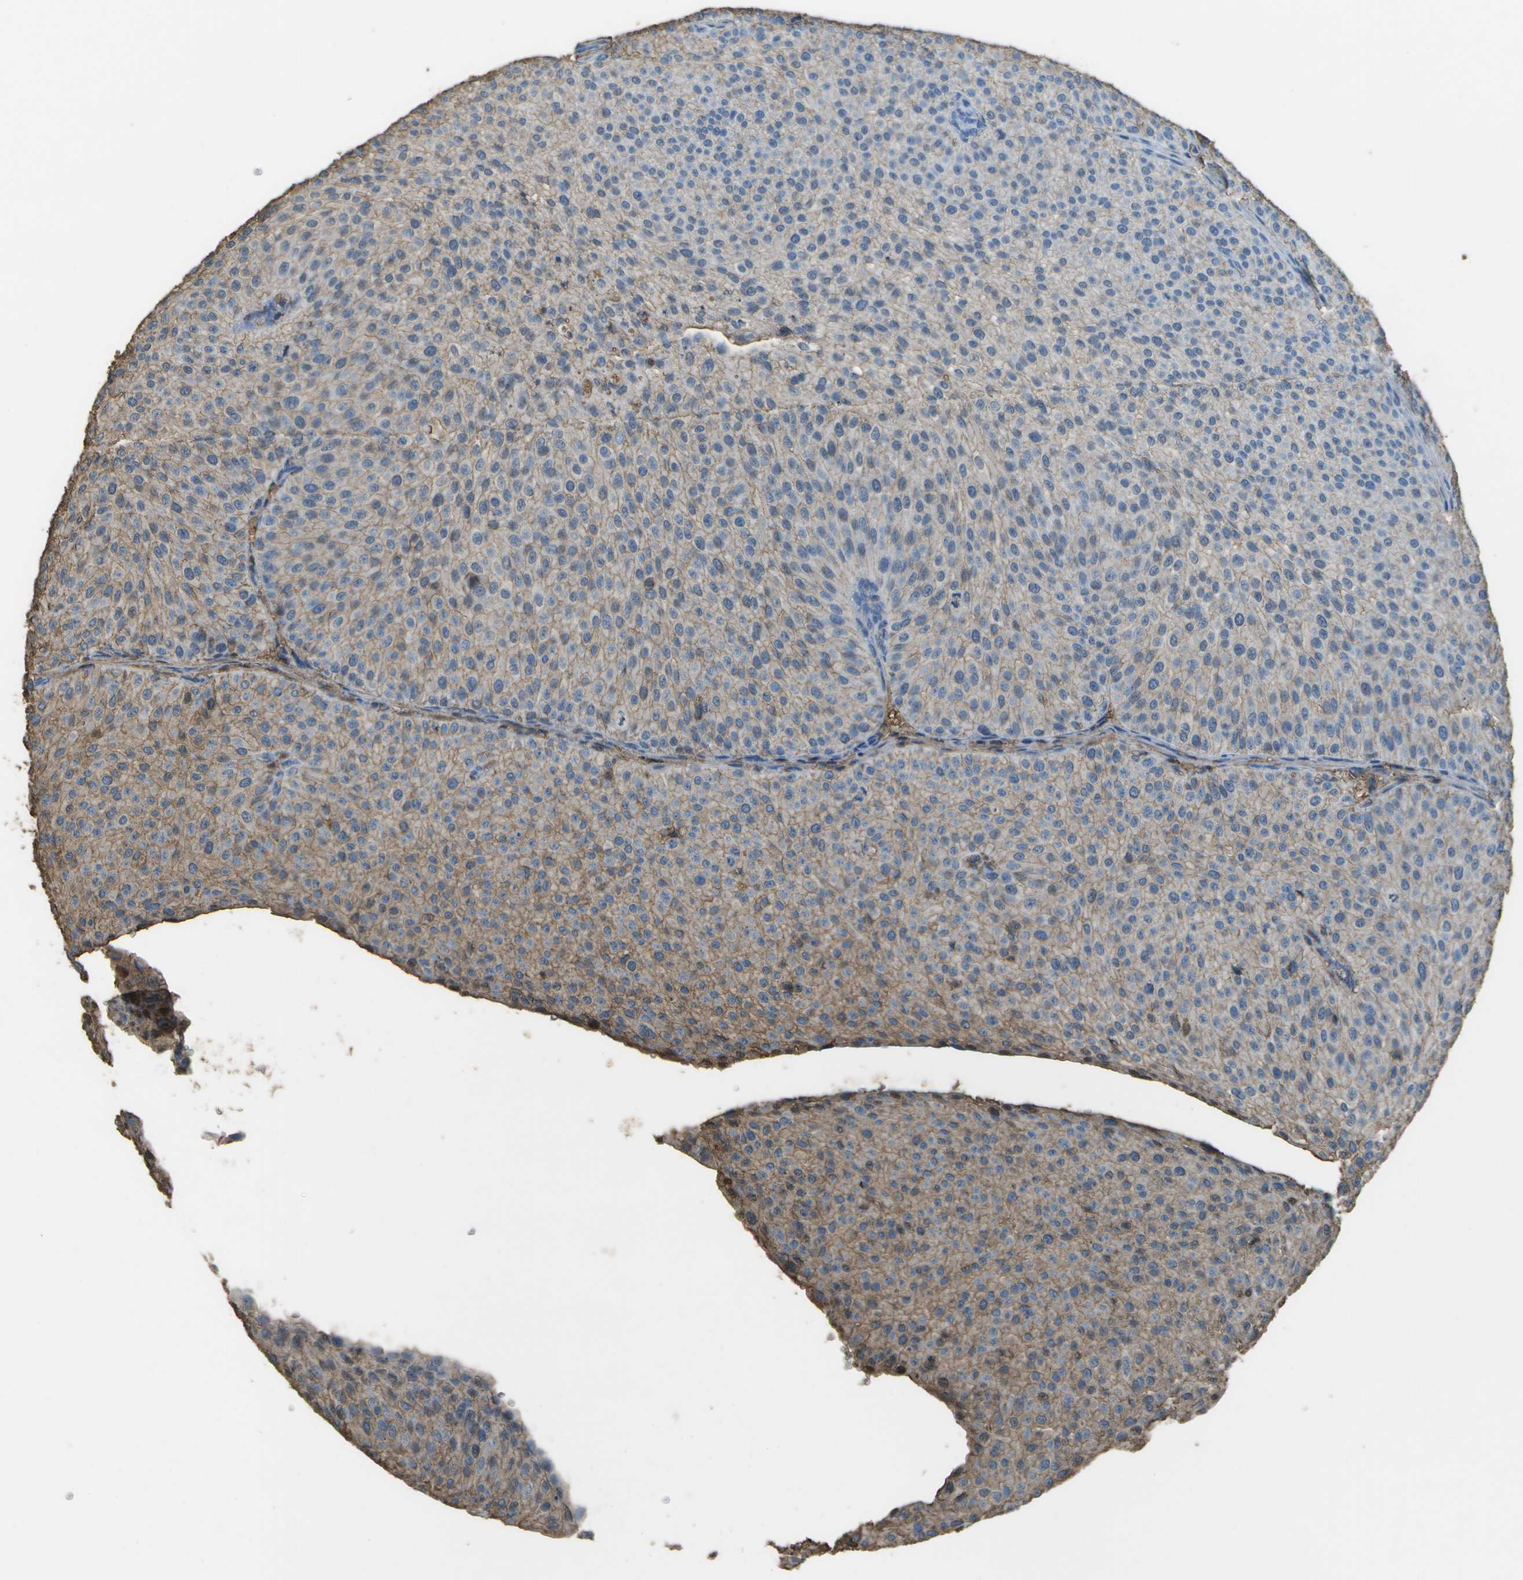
{"staining": {"intensity": "weak", "quantity": "25%-75%", "location": "cytoplasmic/membranous"}, "tissue": "urothelial cancer", "cell_type": "Tumor cells", "image_type": "cancer", "snomed": [{"axis": "morphology", "description": "Urothelial carcinoma, Low grade"}, {"axis": "topography", "description": "Smooth muscle"}, {"axis": "topography", "description": "Urinary bladder"}], "caption": "Low-grade urothelial carcinoma stained with a protein marker exhibits weak staining in tumor cells.", "gene": "CYP4F11", "patient": {"sex": "male", "age": 60}}